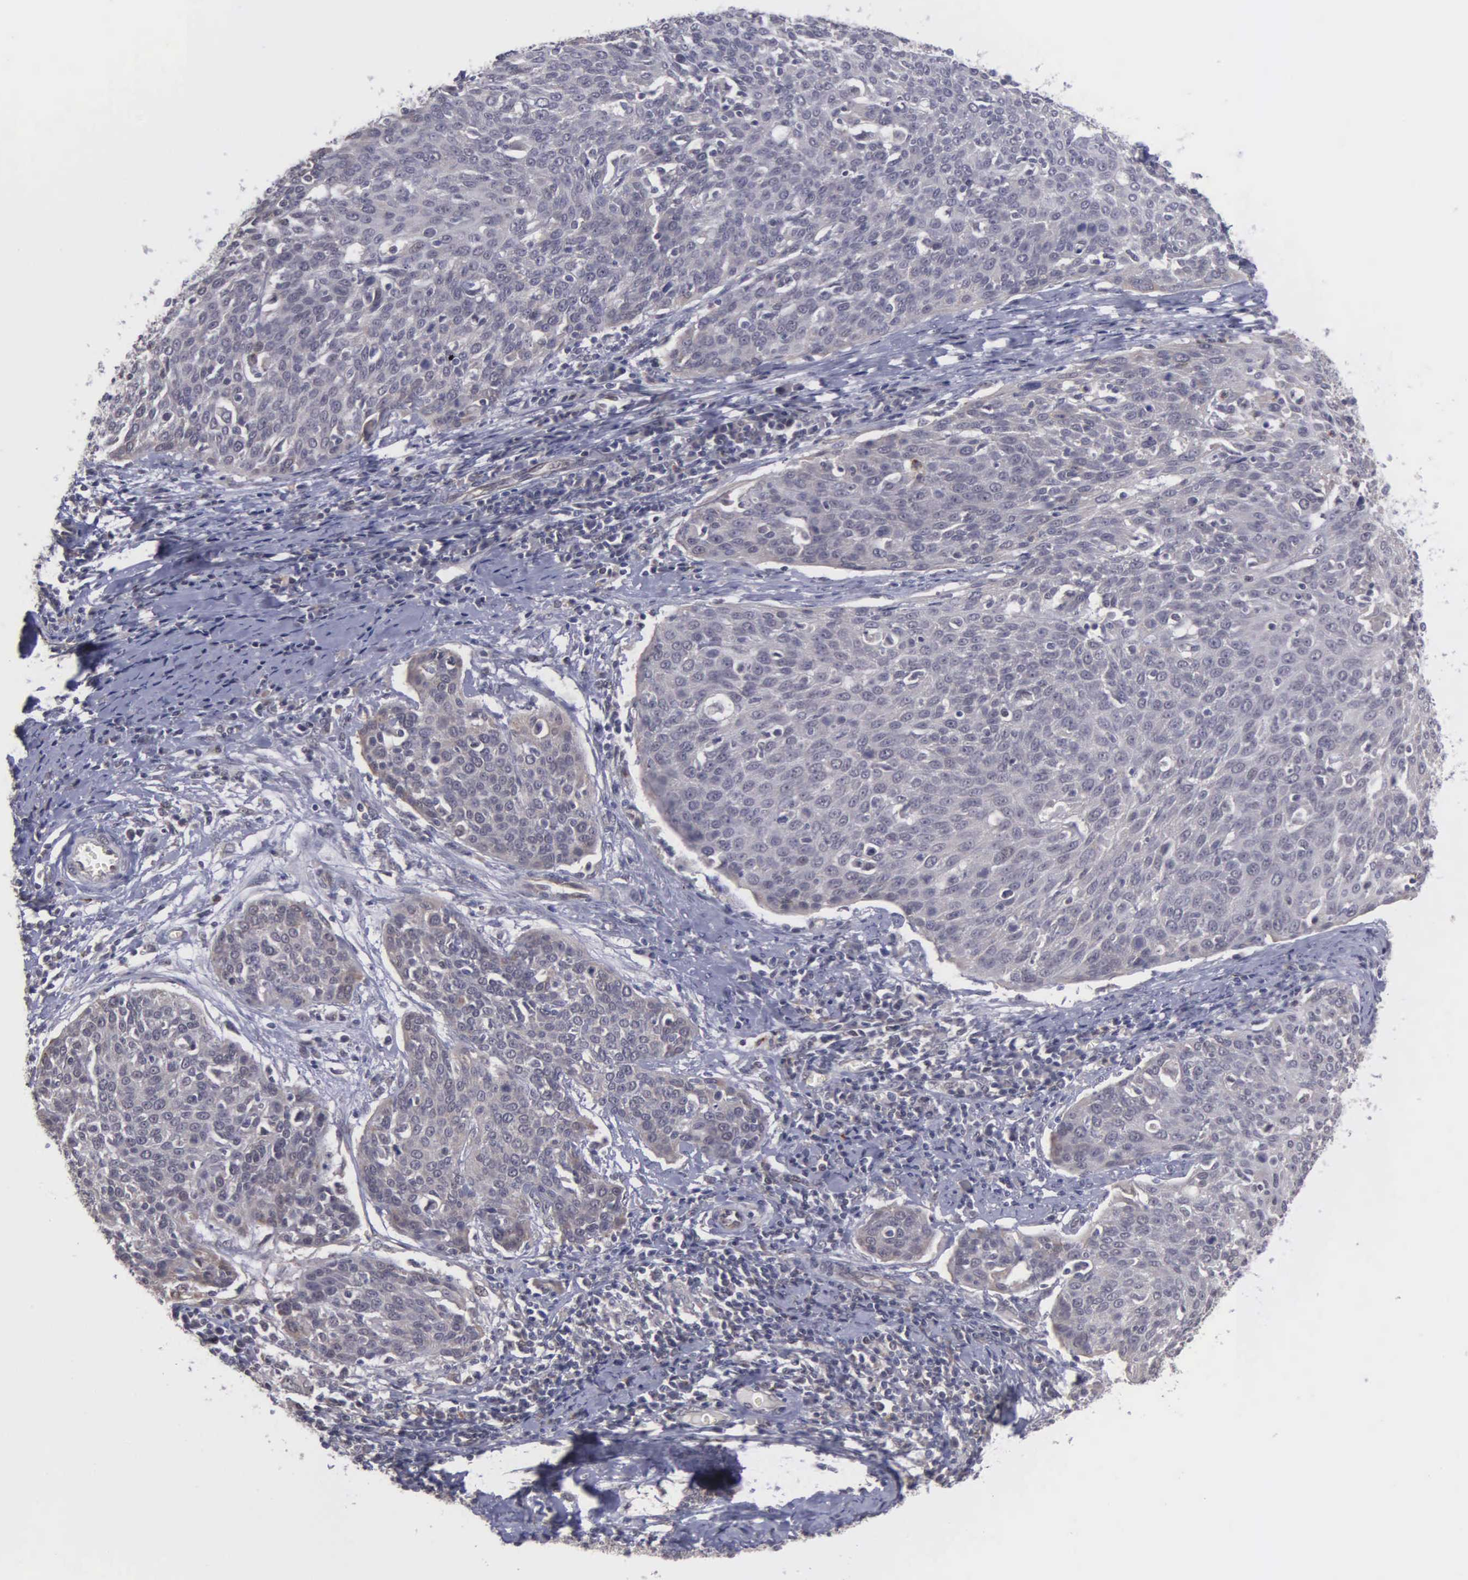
{"staining": {"intensity": "weak", "quantity": "<25%", "location": "cytoplasmic/membranous"}, "tissue": "cervical cancer", "cell_type": "Tumor cells", "image_type": "cancer", "snomed": [{"axis": "morphology", "description": "Squamous cell carcinoma, NOS"}, {"axis": "topography", "description": "Cervix"}], "caption": "DAB (3,3'-diaminobenzidine) immunohistochemical staining of human cervical squamous cell carcinoma demonstrates no significant expression in tumor cells.", "gene": "MAP3K9", "patient": {"sex": "female", "age": 38}}